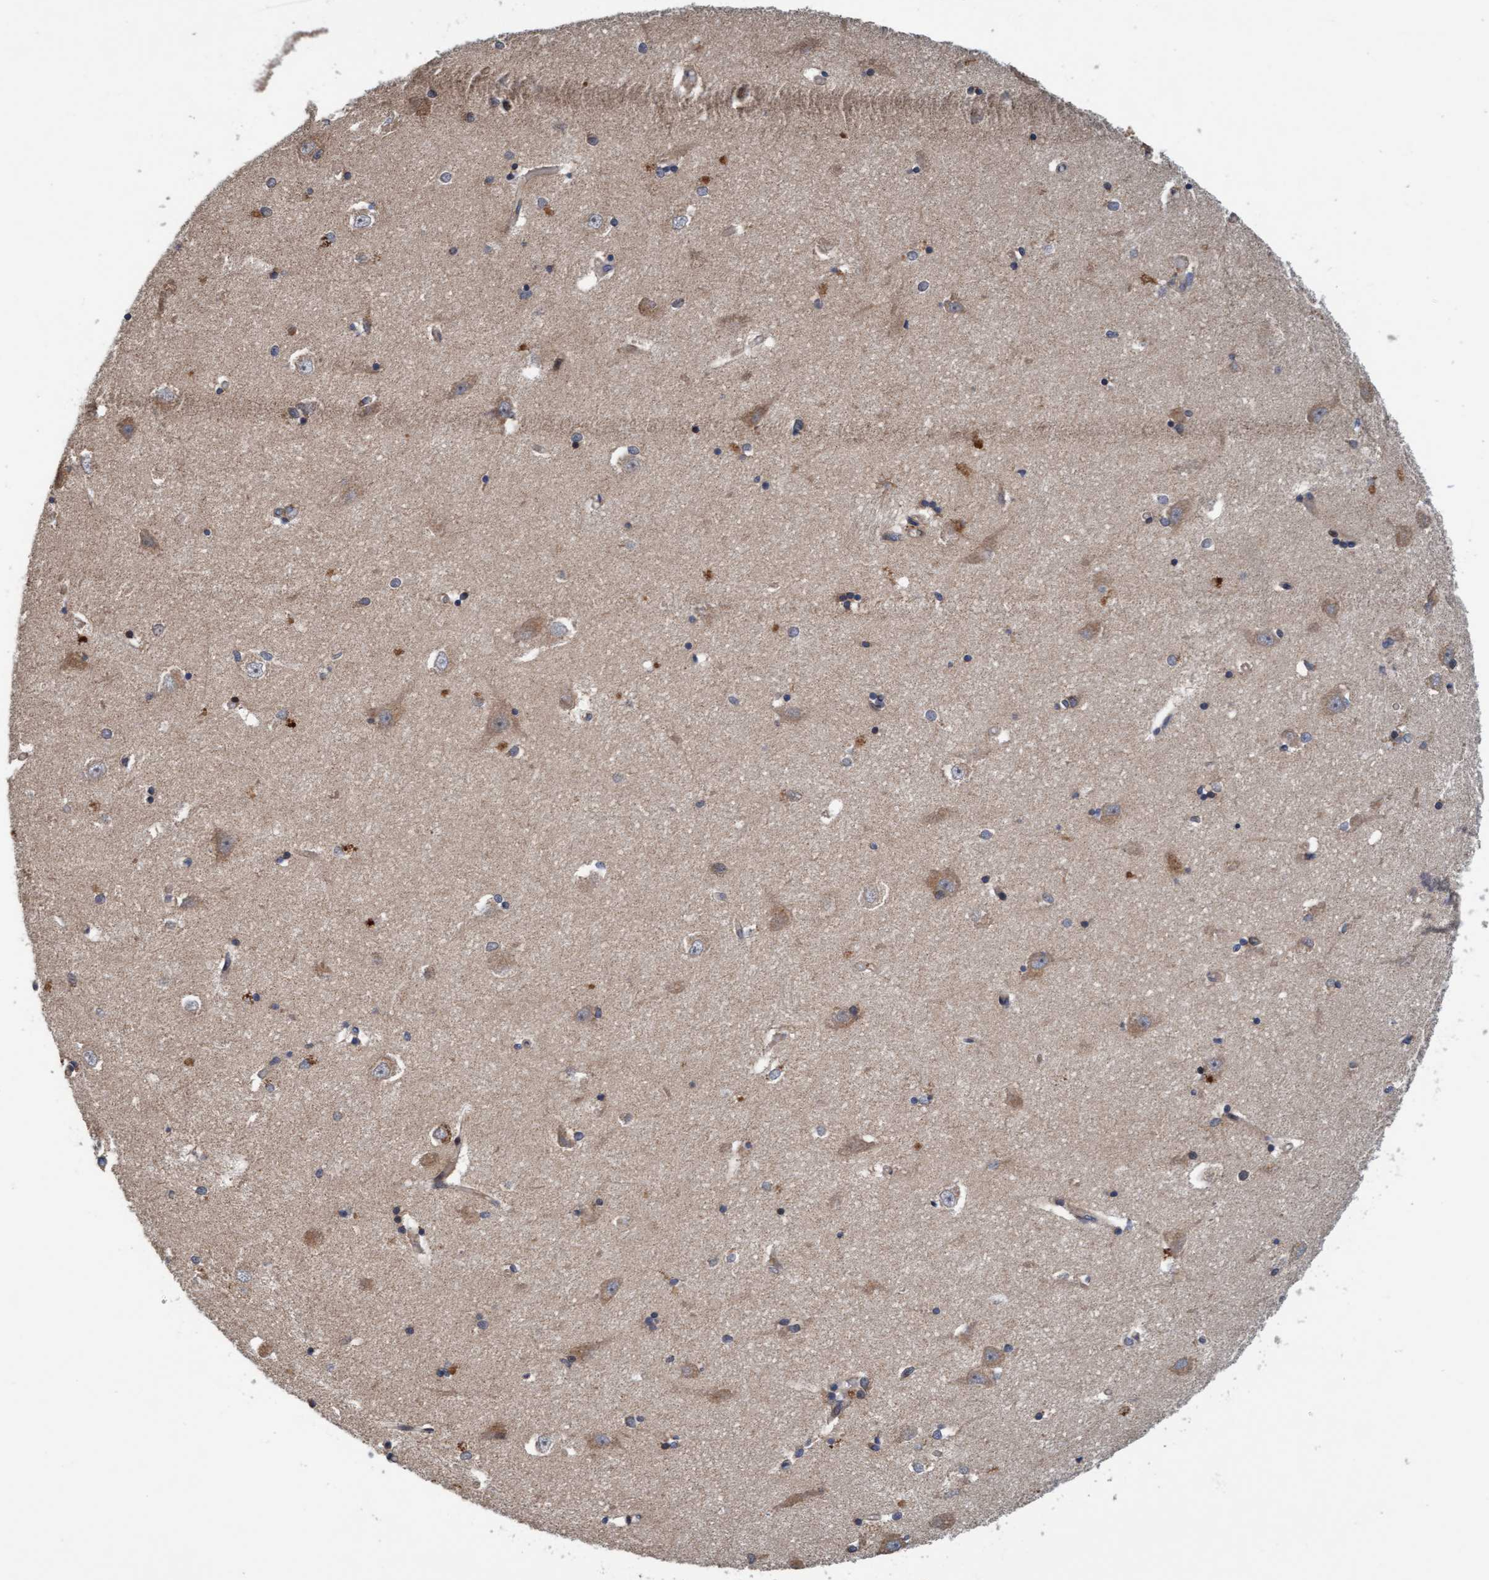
{"staining": {"intensity": "weak", "quantity": ">75%", "location": "cytoplasmic/membranous"}, "tissue": "hippocampus", "cell_type": "Glial cells", "image_type": "normal", "snomed": [{"axis": "morphology", "description": "Normal tissue, NOS"}, {"axis": "topography", "description": "Hippocampus"}], "caption": "Immunohistochemical staining of benign hippocampus displays >75% levels of weak cytoplasmic/membranous protein positivity in approximately >75% of glial cells.", "gene": "MLXIP", "patient": {"sex": "male", "age": 45}}